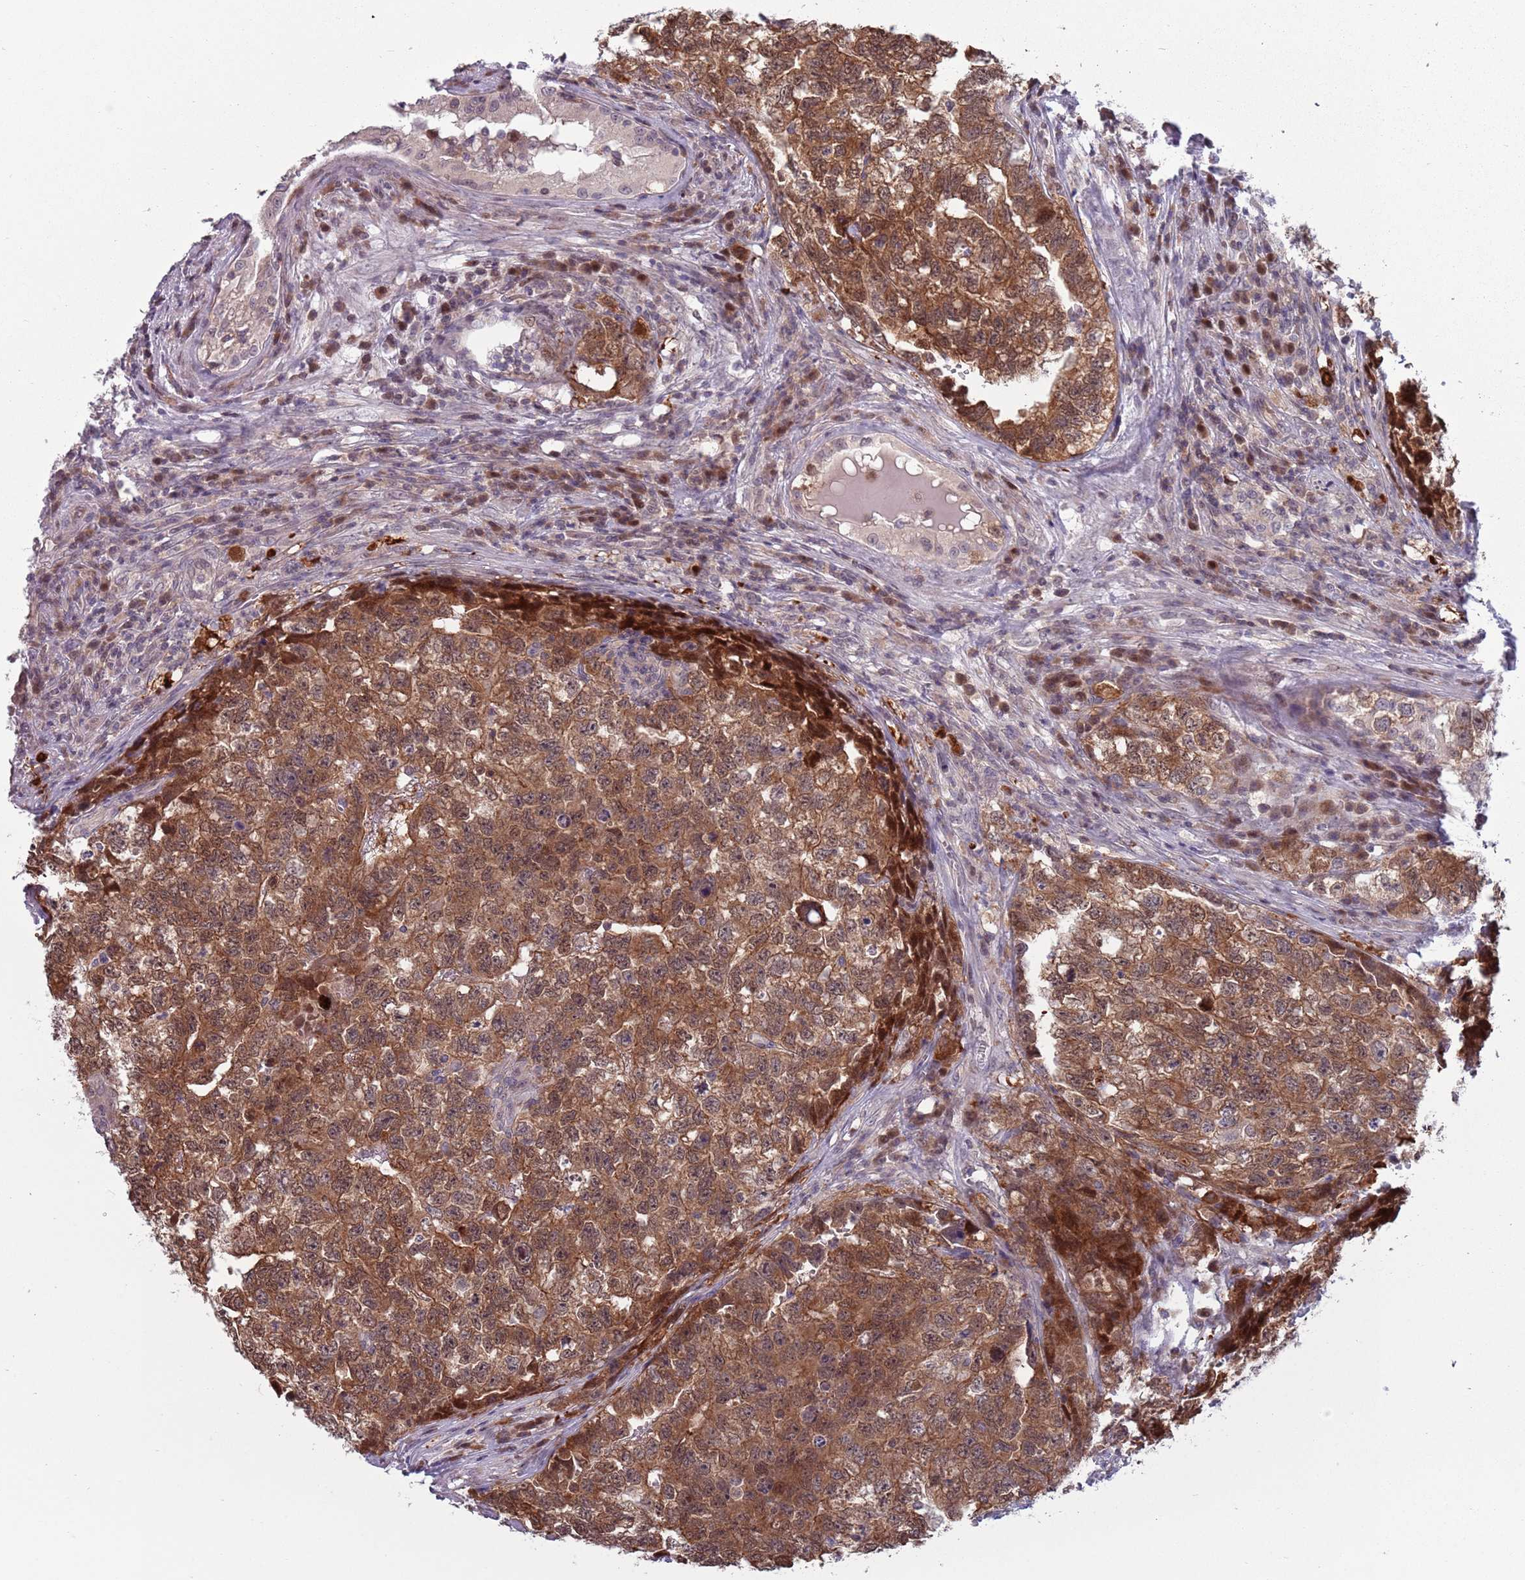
{"staining": {"intensity": "moderate", "quantity": ">75%", "location": "cytoplasmic/membranous"}, "tissue": "testis cancer", "cell_type": "Tumor cells", "image_type": "cancer", "snomed": [{"axis": "morphology", "description": "Carcinoma, Embryonal, NOS"}, {"axis": "topography", "description": "Testis"}], "caption": "High-power microscopy captured an immunohistochemistry (IHC) micrograph of testis cancer (embryonal carcinoma), revealing moderate cytoplasmic/membranous expression in approximately >75% of tumor cells. (Brightfield microscopy of DAB IHC at high magnification).", "gene": "CLNS1A", "patient": {"sex": "male", "age": 31}}